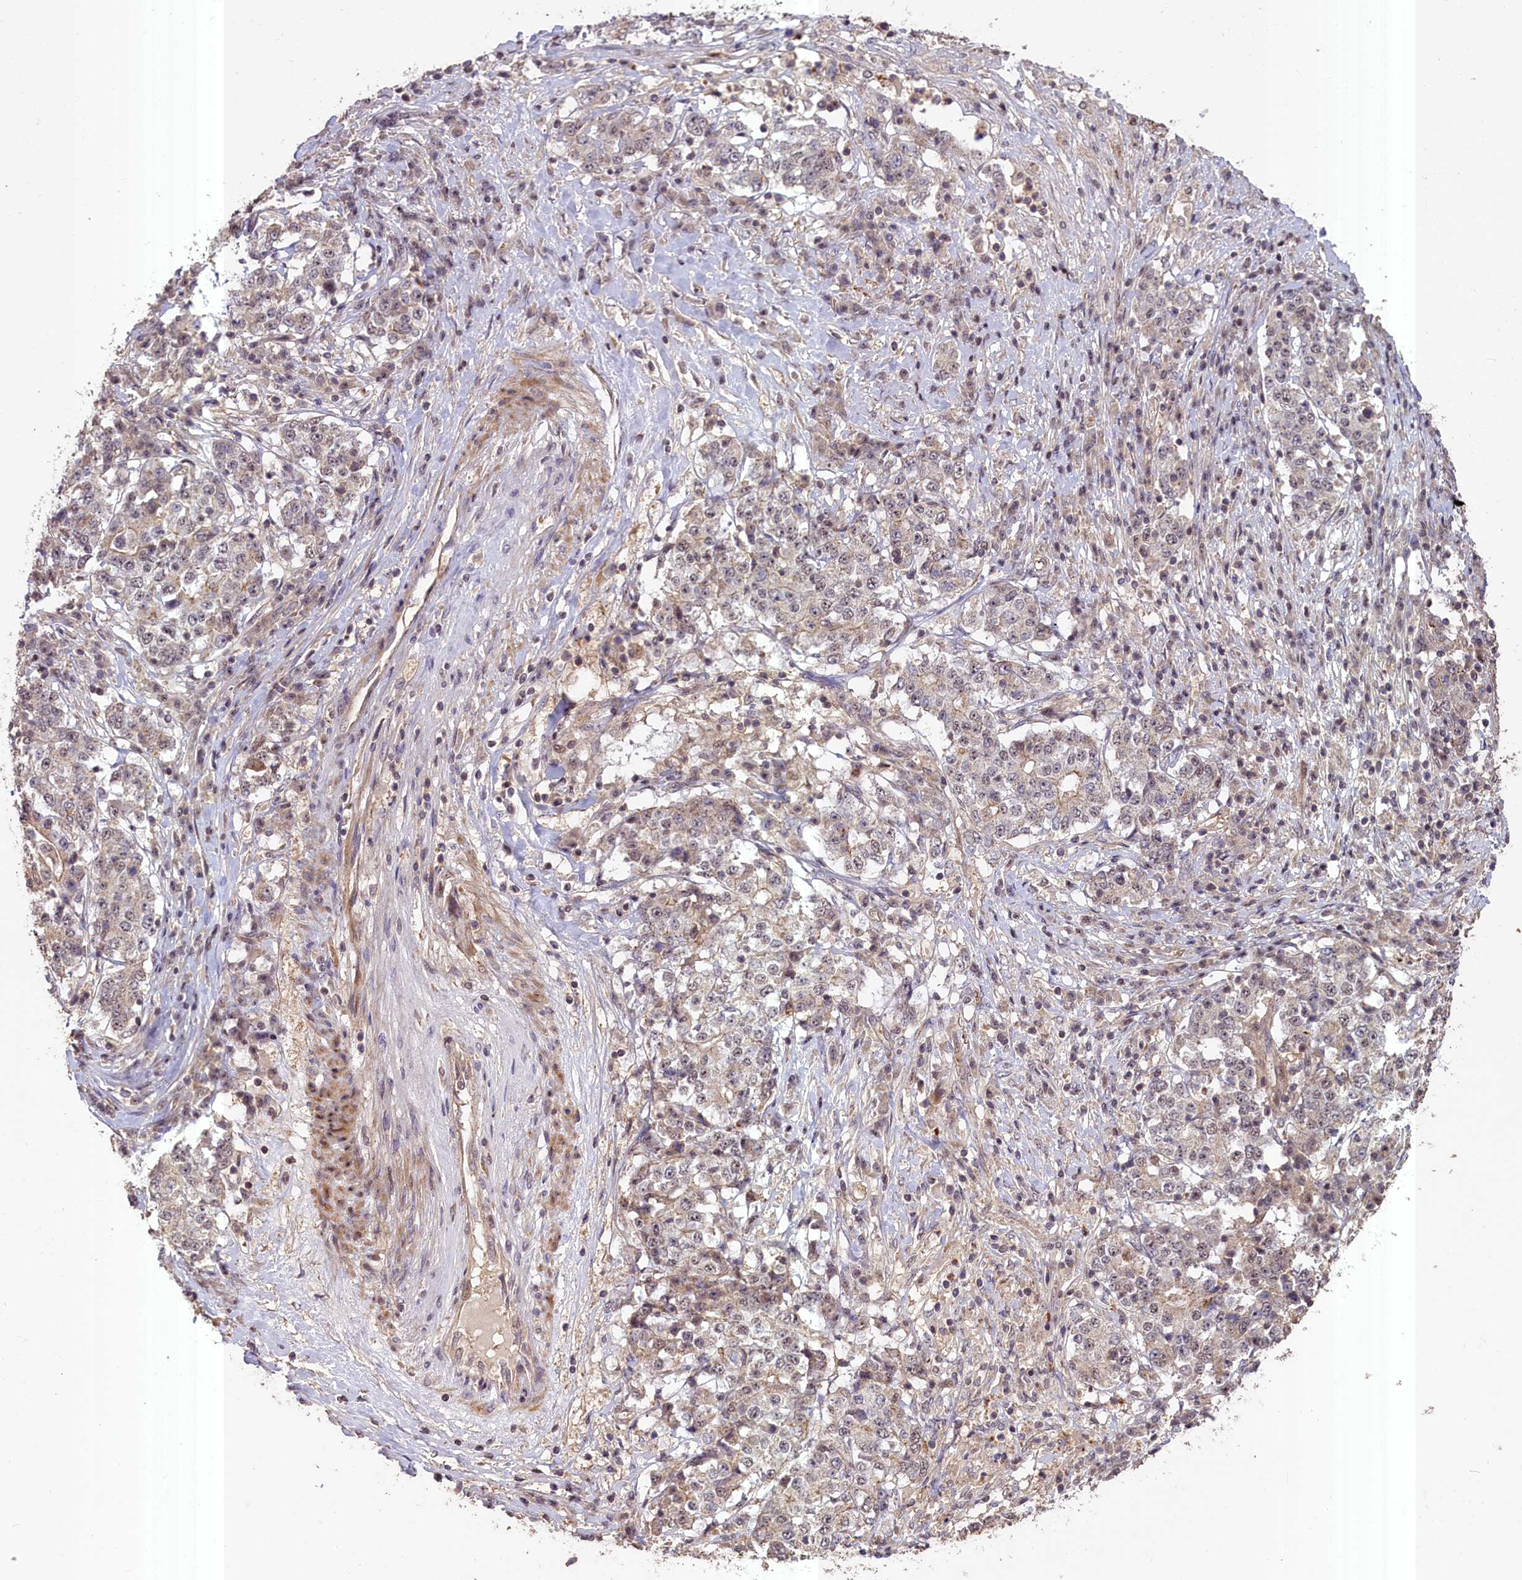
{"staining": {"intensity": "weak", "quantity": "<25%", "location": "cytoplasmic/membranous"}, "tissue": "stomach cancer", "cell_type": "Tumor cells", "image_type": "cancer", "snomed": [{"axis": "morphology", "description": "Adenocarcinoma, NOS"}, {"axis": "topography", "description": "Stomach"}], "caption": "Immunohistochemistry (IHC) micrograph of neoplastic tissue: human stomach adenocarcinoma stained with DAB (3,3'-diaminobenzidine) demonstrates no significant protein expression in tumor cells.", "gene": "FUZ", "patient": {"sex": "male", "age": 59}}